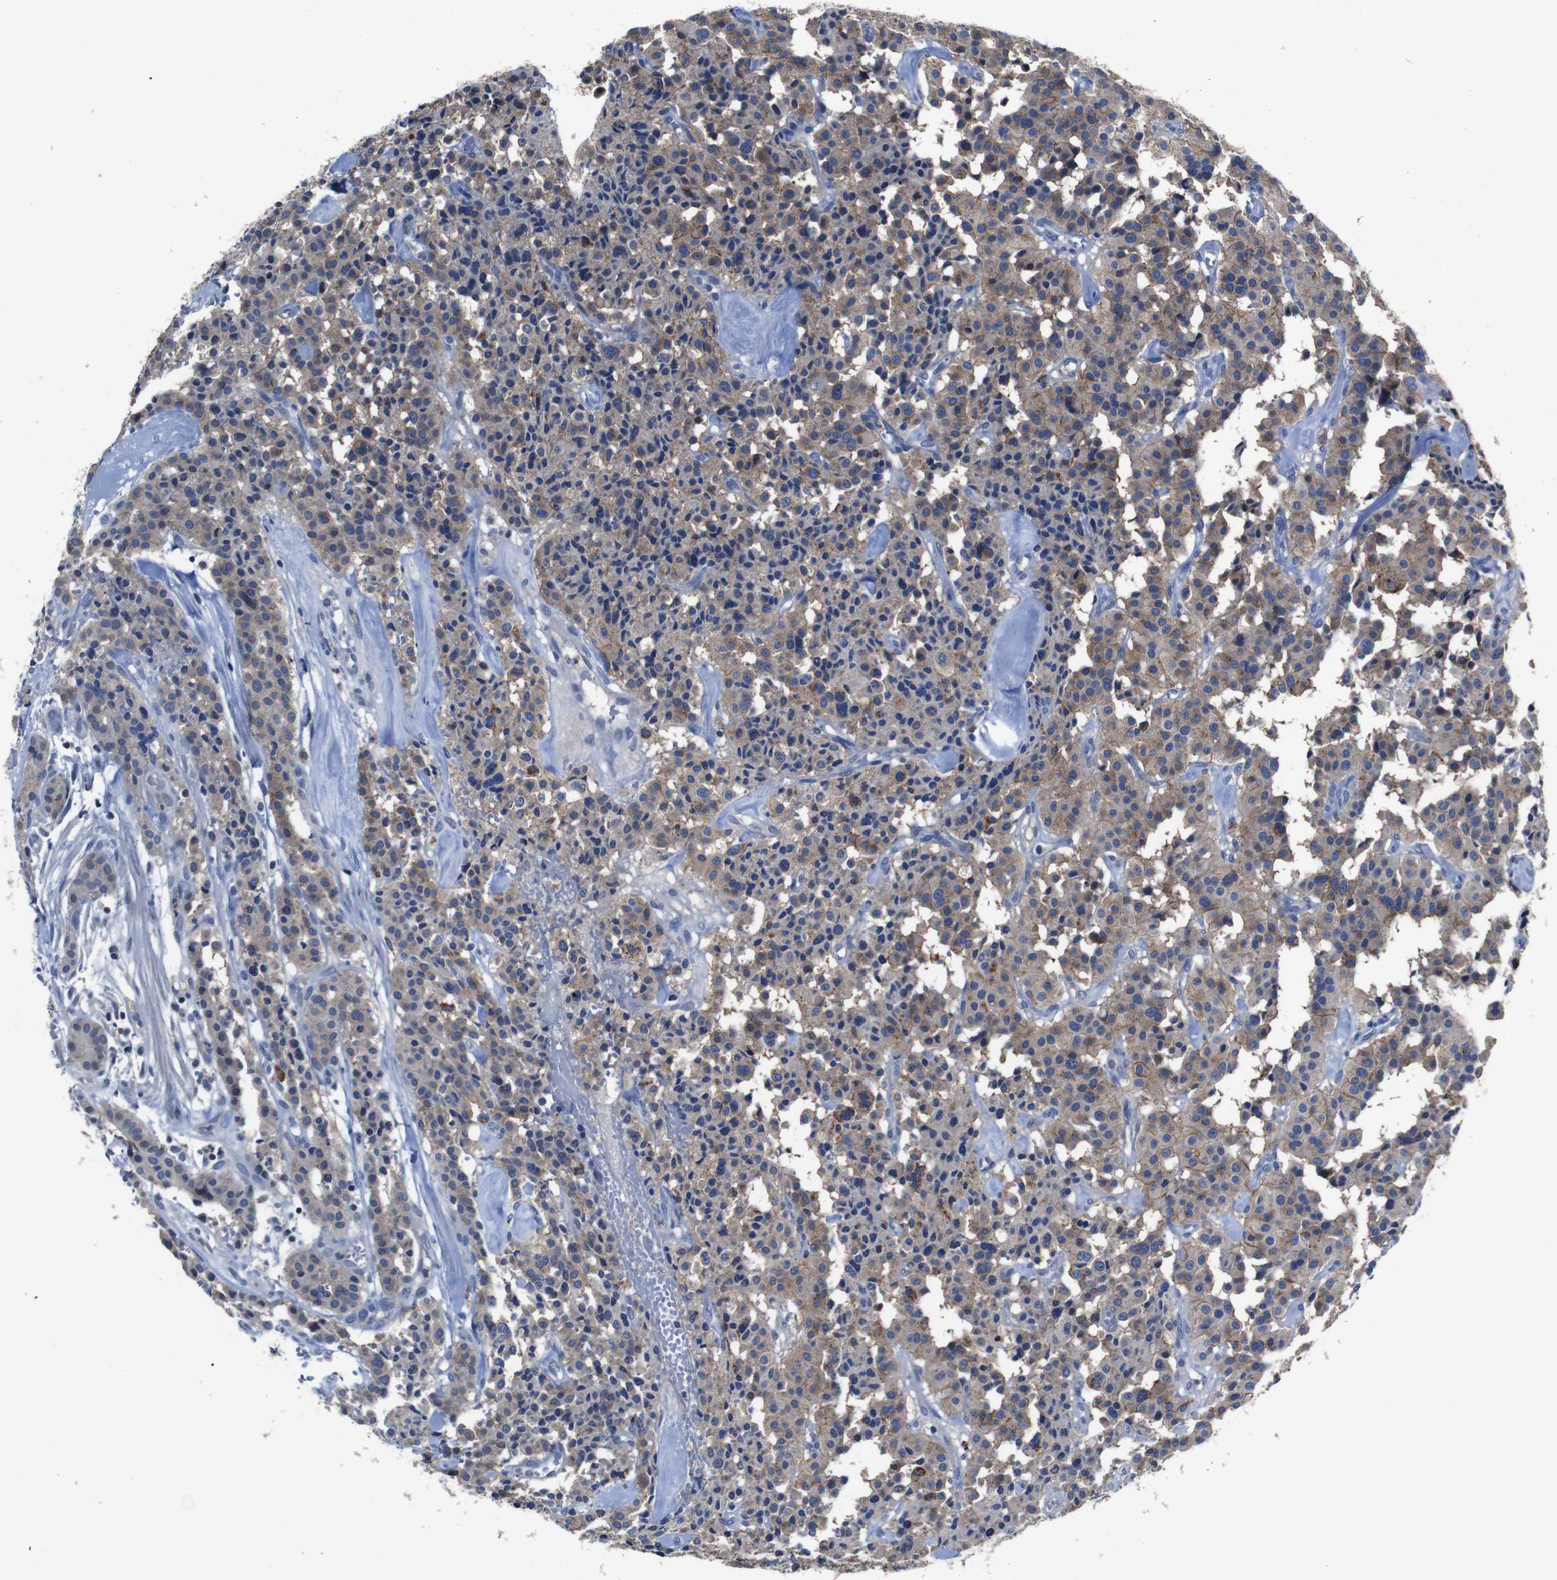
{"staining": {"intensity": "moderate", "quantity": ">75%", "location": "cytoplasmic/membranous"}, "tissue": "carcinoid", "cell_type": "Tumor cells", "image_type": "cancer", "snomed": [{"axis": "morphology", "description": "Carcinoid, malignant, NOS"}, {"axis": "topography", "description": "Lung"}], "caption": "Carcinoid stained with a protein marker demonstrates moderate staining in tumor cells.", "gene": "SEMA4B", "patient": {"sex": "male", "age": 30}}